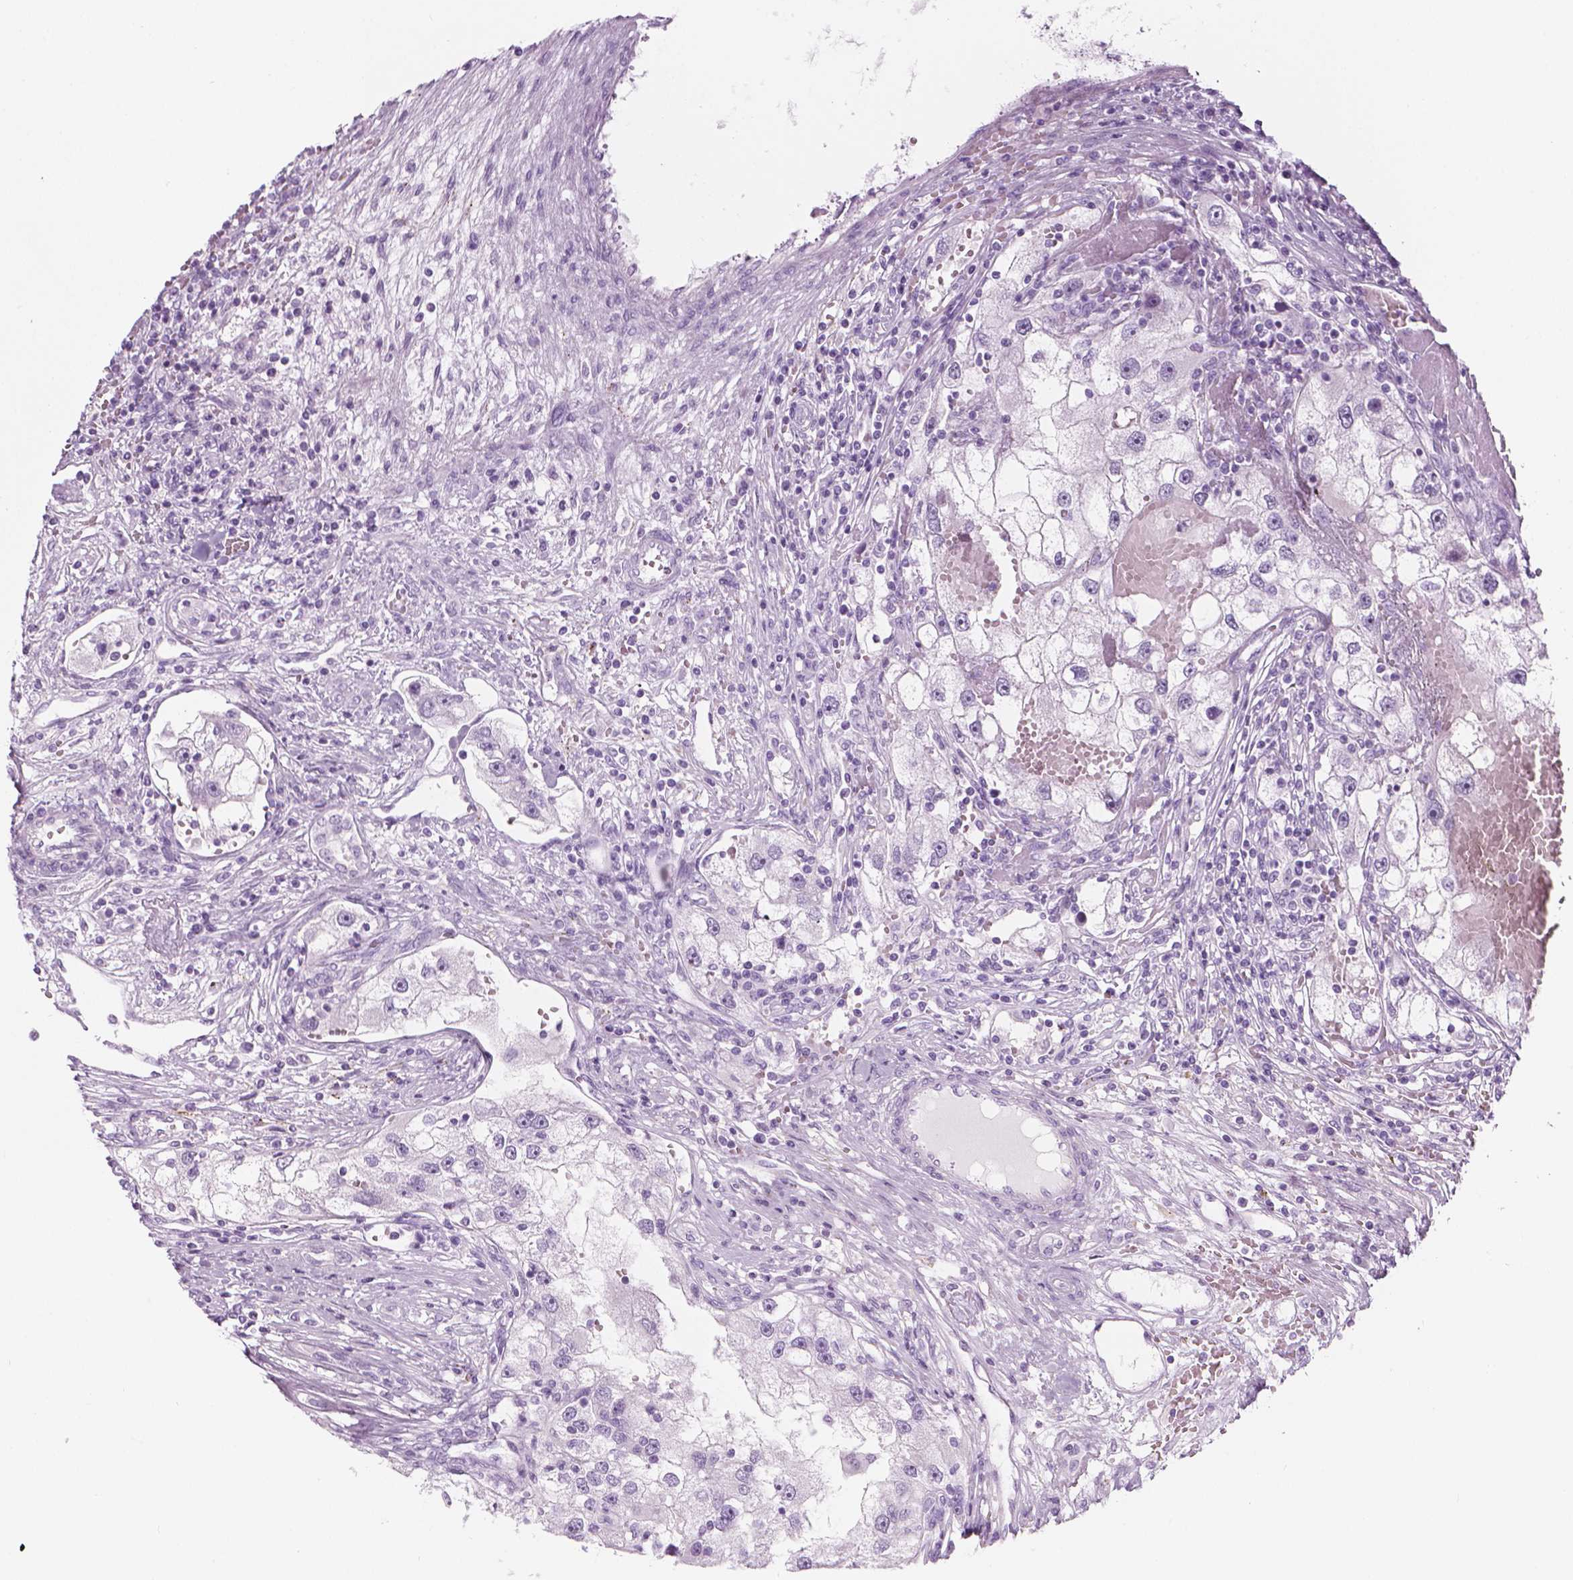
{"staining": {"intensity": "negative", "quantity": "none", "location": "none"}, "tissue": "renal cancer", "cell_type": "Tumor cells", "image_type": "cancer", "snomed": [{"axis": "morphology", "description": "Adenocarcinoma, NOS"}, {"axis": "topography", "description": "Kidney"}], "caption": "IHC image of neoplastic tissue: renal cancer stained with DAB exhibits no significant protein expression in tumor cells.", "gene": "SCG3", "patient": {"sex": "male", "age": 63}}